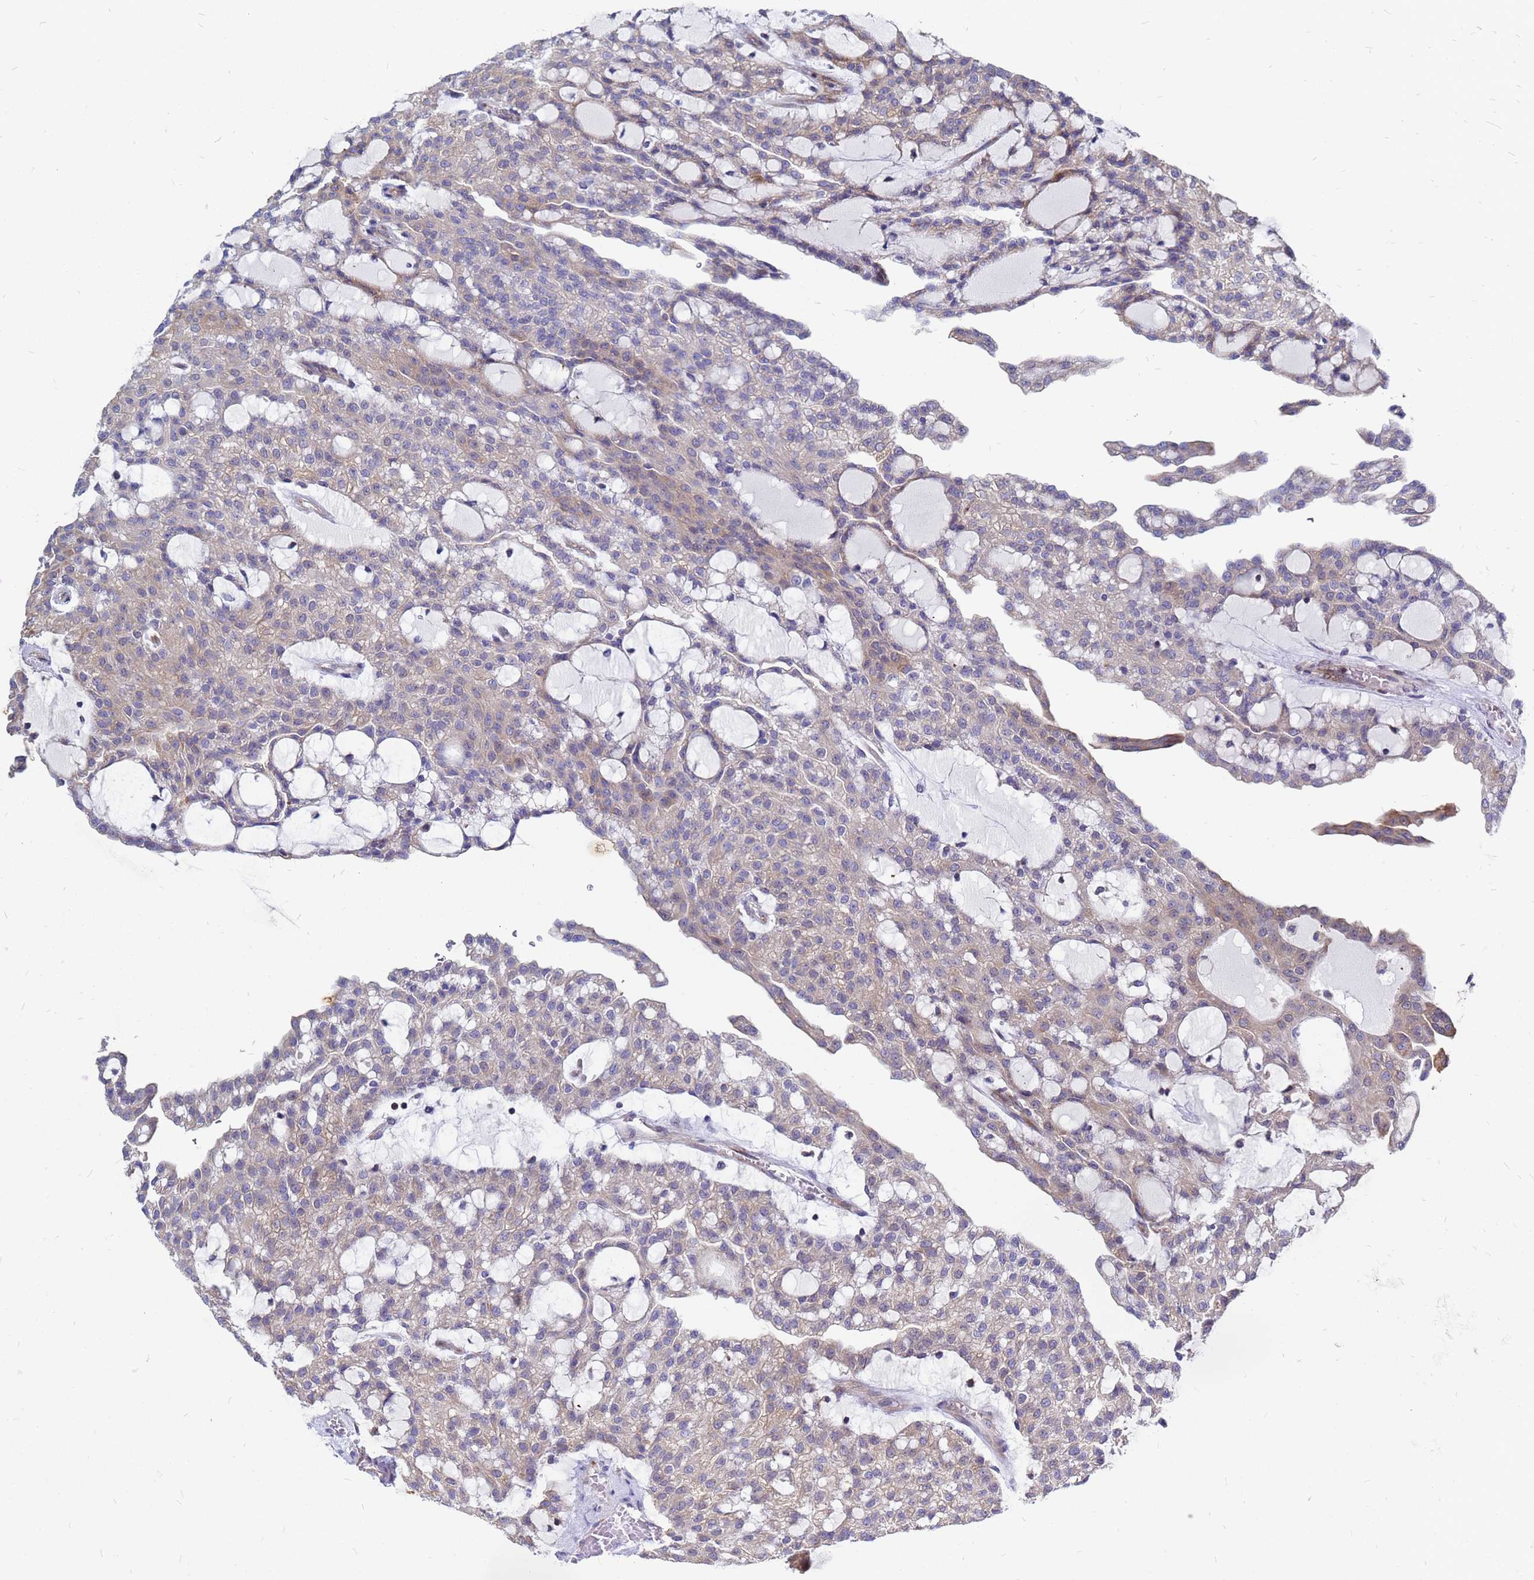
{"staining": {"intensity": "weak", "quantity": "25%-75%", "location": "cytoplasmic/membranous"}, "tissue": "renal cancer", "cell_type": "Tumor cells", "image_type": "cancer", "snomed": [{"axis": "morphology", "description": "Adenocarcinoma, NOS"}, {"axis": "topography", "description": "Kidney"}], "caption": "Immunohistochemical staining of renal cancer demonstrates low levels of weak cytoplasmic/membranous protein expression in approximately 25%-75% of tumor cells.", "gene": "MOB2", "patient": {"sex": "male", "age": 63}}